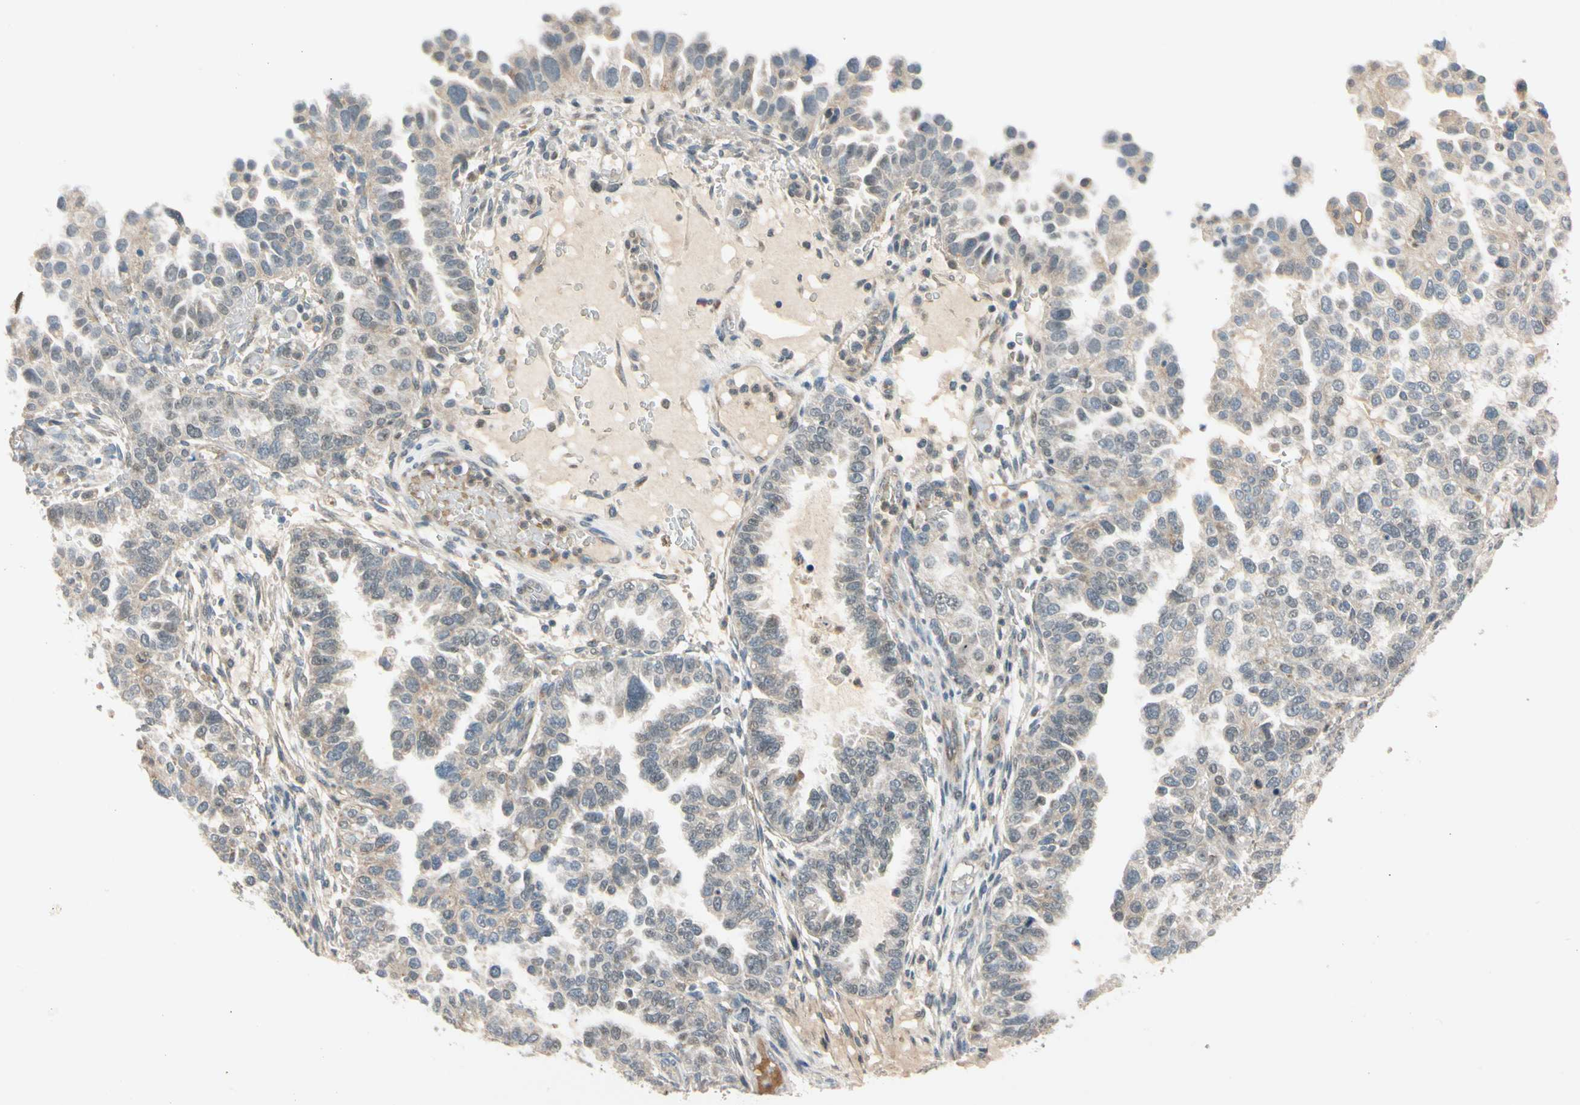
{"staining": {"intensity": "negative", "quantity": "none", "location": "none"}, "tissue": "endometrial cancer", "cell_type": "Tumor cells", "image_type": "cancer", "snomed": [{"axis": "morphology", "description": "Adenocarcinoma, NOS"}, {"axis": "topography", "description": "Endometrium"}], "caption": "DAB (3,3'-diaminobenzidine) immunohistochemical staining of human endometrial adenocarcinoma shows no significant positivity in tumor cells. Nuclei are stained in blue.", "gene": "RIOX2", "patient": {"sex": "female", "age": 85}}